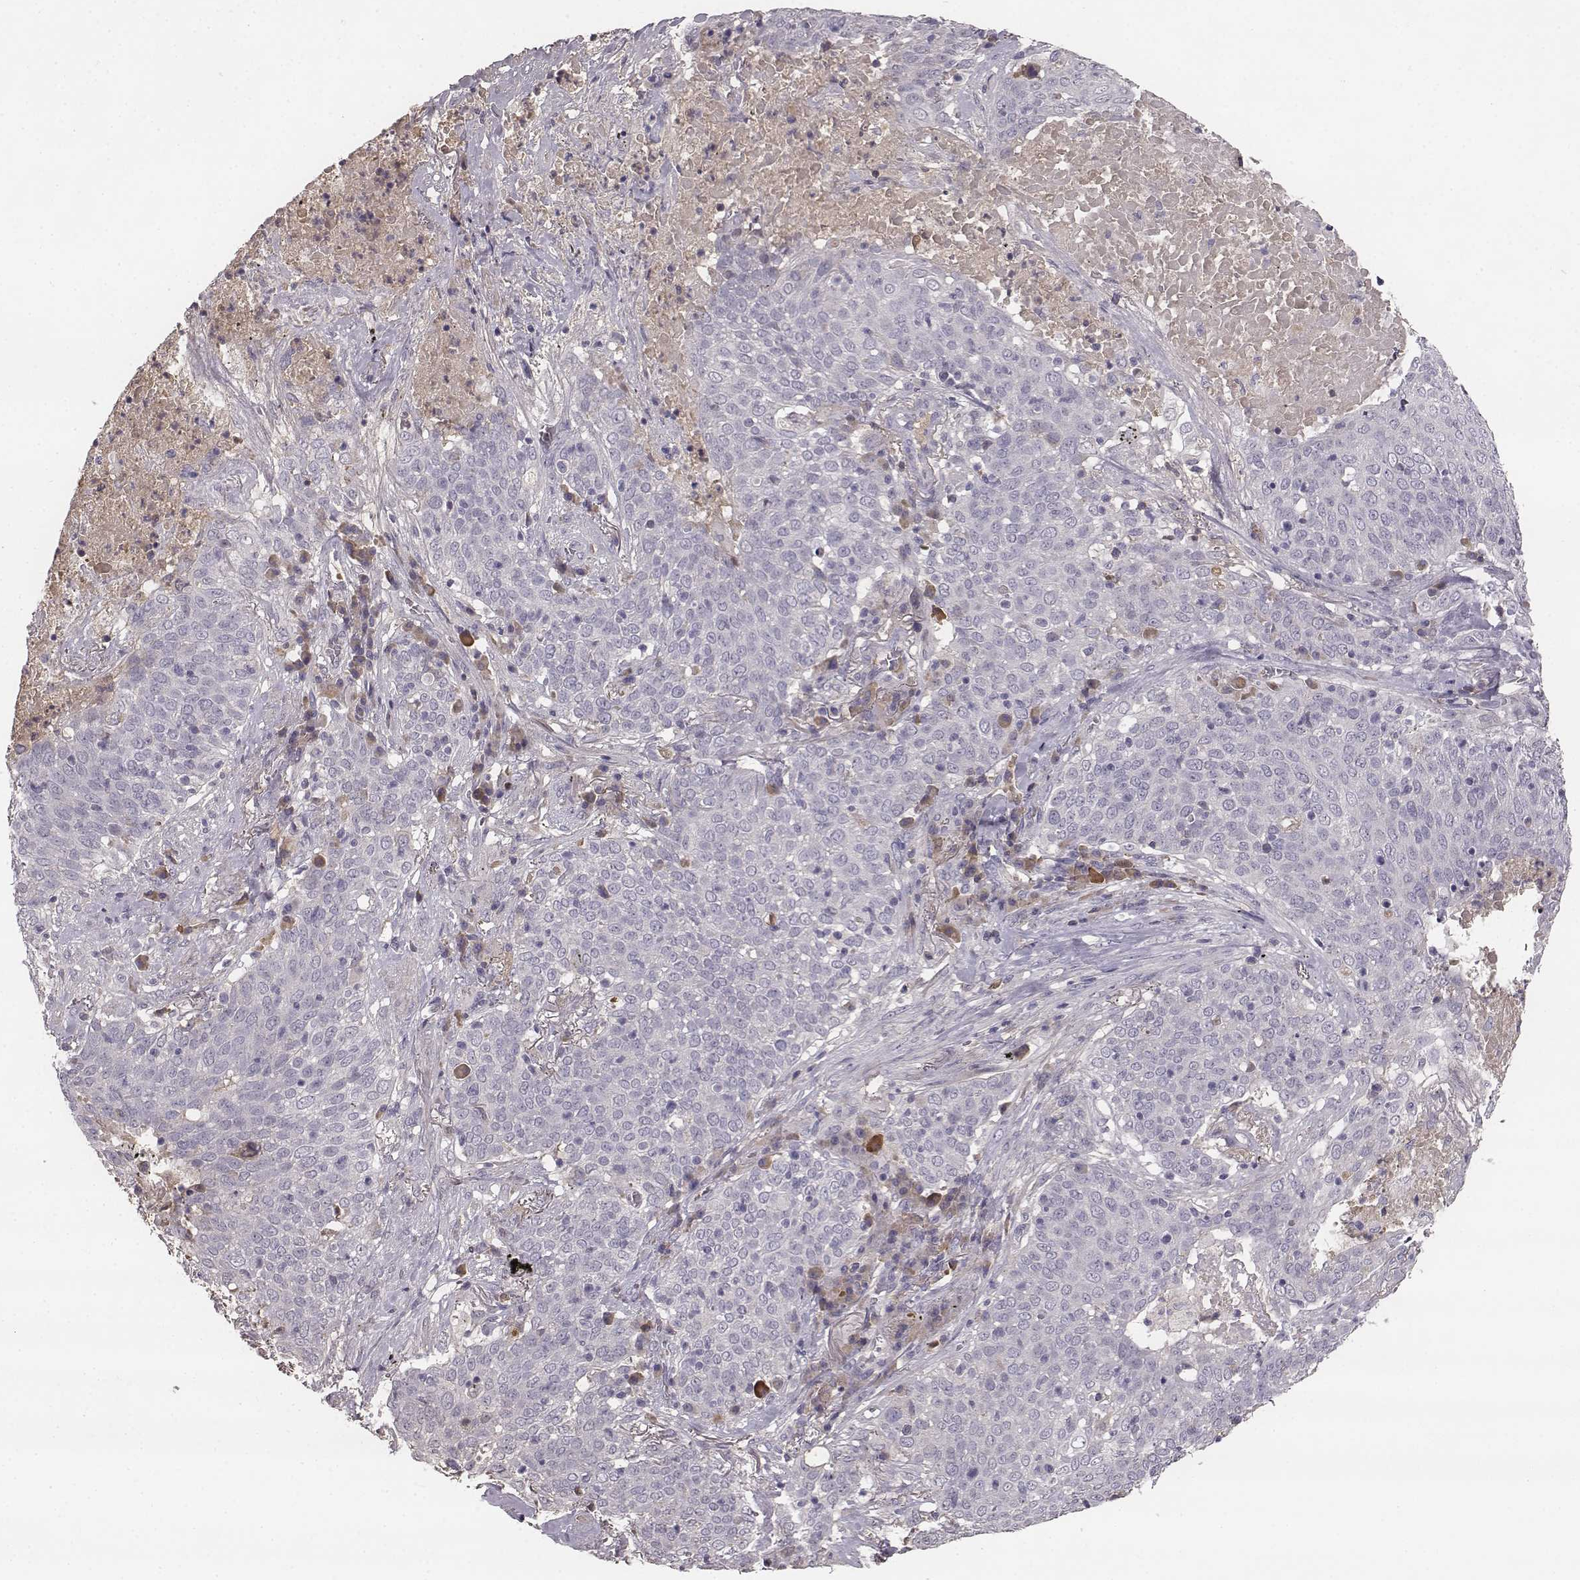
{"staining": {"intensity": "negative", "quantity": "none", "location": "none"}, "tissue": "lung cancer", "cell_type": "Tumor cells", "image_type": "cancer", "snomed": [{"axis": "morphology", "description": "Squamous cell carcinoma, NOS"}, {"axis": "topography", "description": "Lung"}], "caption": "Immunohistochemistry (IHC) of squamous cell carcinoma (lung) displays no staining in tumor cells. The staining is performed using DAB brown chromogen with nuclei counter-stained in using hematoxylin.", "gene": "YJEFN3", "patient": {"sex": "male", "age": 82}}